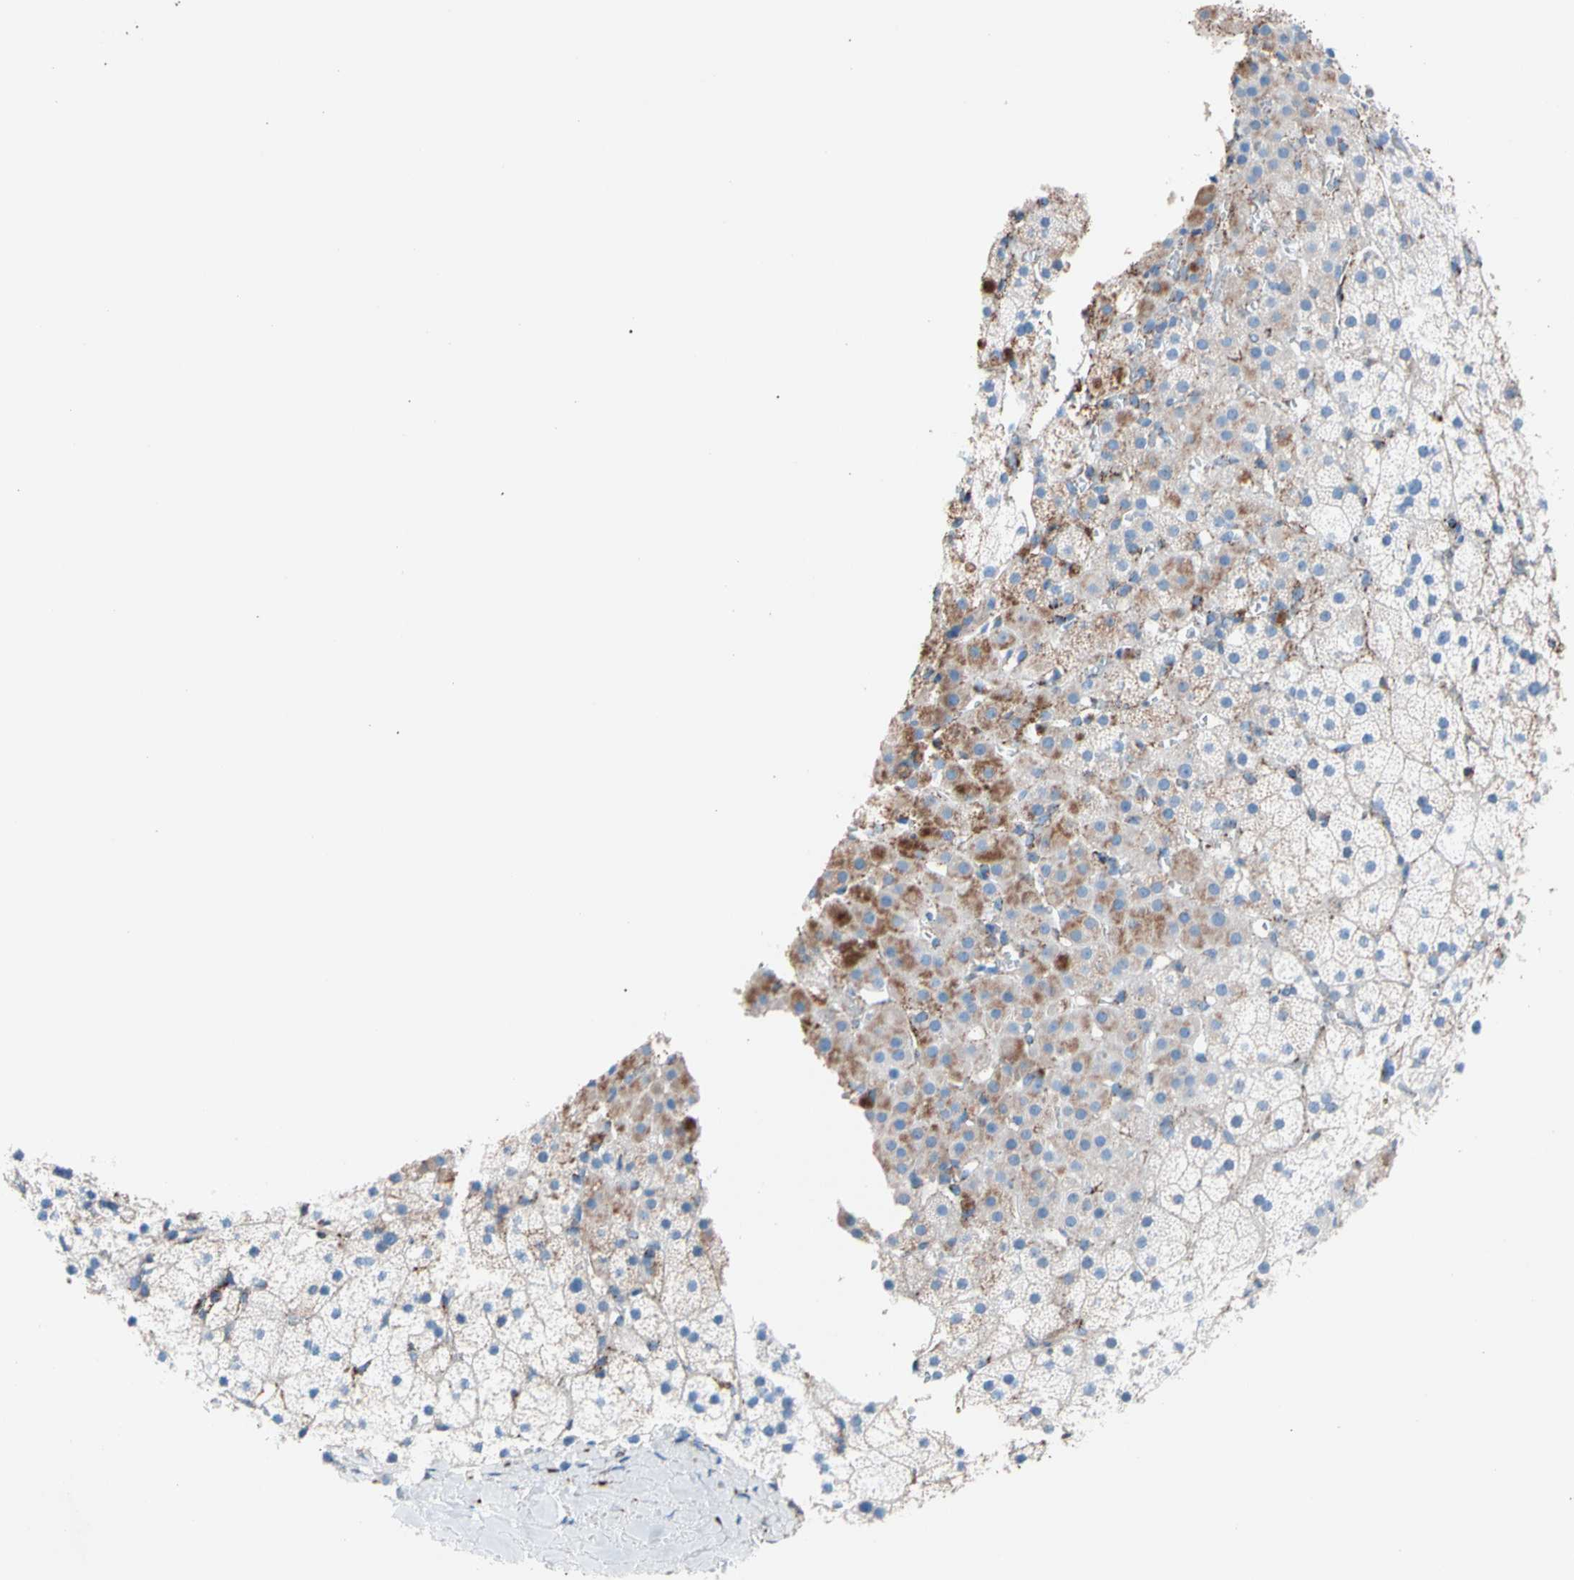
{"staining": {"intensity": "strong", "quantity": "25%-75%", "location": "cytoplasmic/membranous"}, "tissue": "adrenal gland", "cell_type": "Glandular cells", "image_type": "normal", "snomed": [{"axis": "morphology", "description": "Normal tissue, NOS"}, {"axis": "topography", "description": "Adrenal gland"}], "caption": "Normal adrenal gland was stained to show a protein in brown. There is high levels of strong cytoplasmic/membranous positivity in approximately 25%-75% of glandular cells.", "gene": "HK1", "patient": {"sex": "male", "age": 35}}